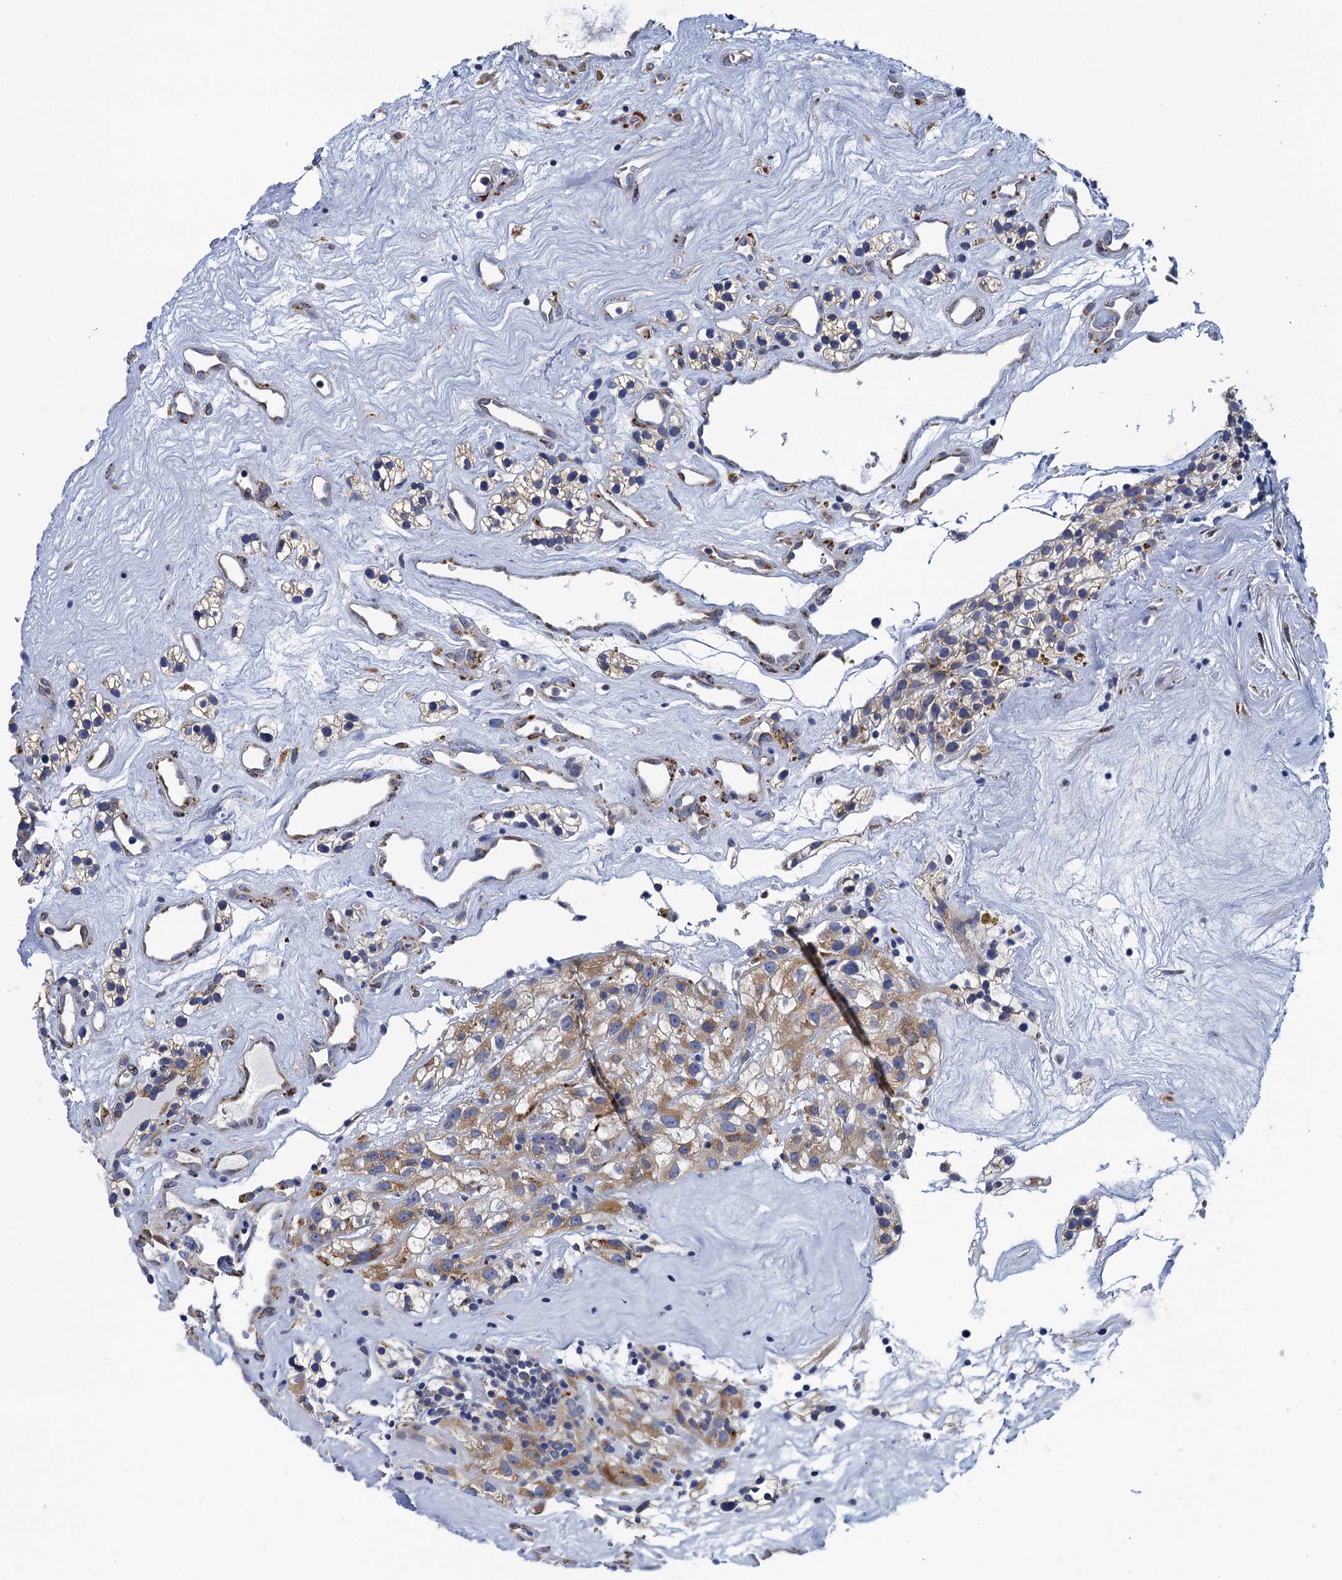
{"staining": {"intensity": "moderate", "quantity": "25%-75%", "location": "cytoplasmic/membranous"}, "tissue": "renal cancer", "cell_type": "Tumor cells", "image_type": "cancer", "snomed": [{"axis": "morphology", "description": "Adenocarcinoma, NOS"}, {"axis": "topography", "description": "Kidney"}], "caption": "Protein staining of renal adenocarcinoma tissue displays moderate cytoplasmic/membranous expression in about 25%-75% of tumor cells.", "gene": "POGLUT3", "patient": {"sex": "female", "age": 57}}